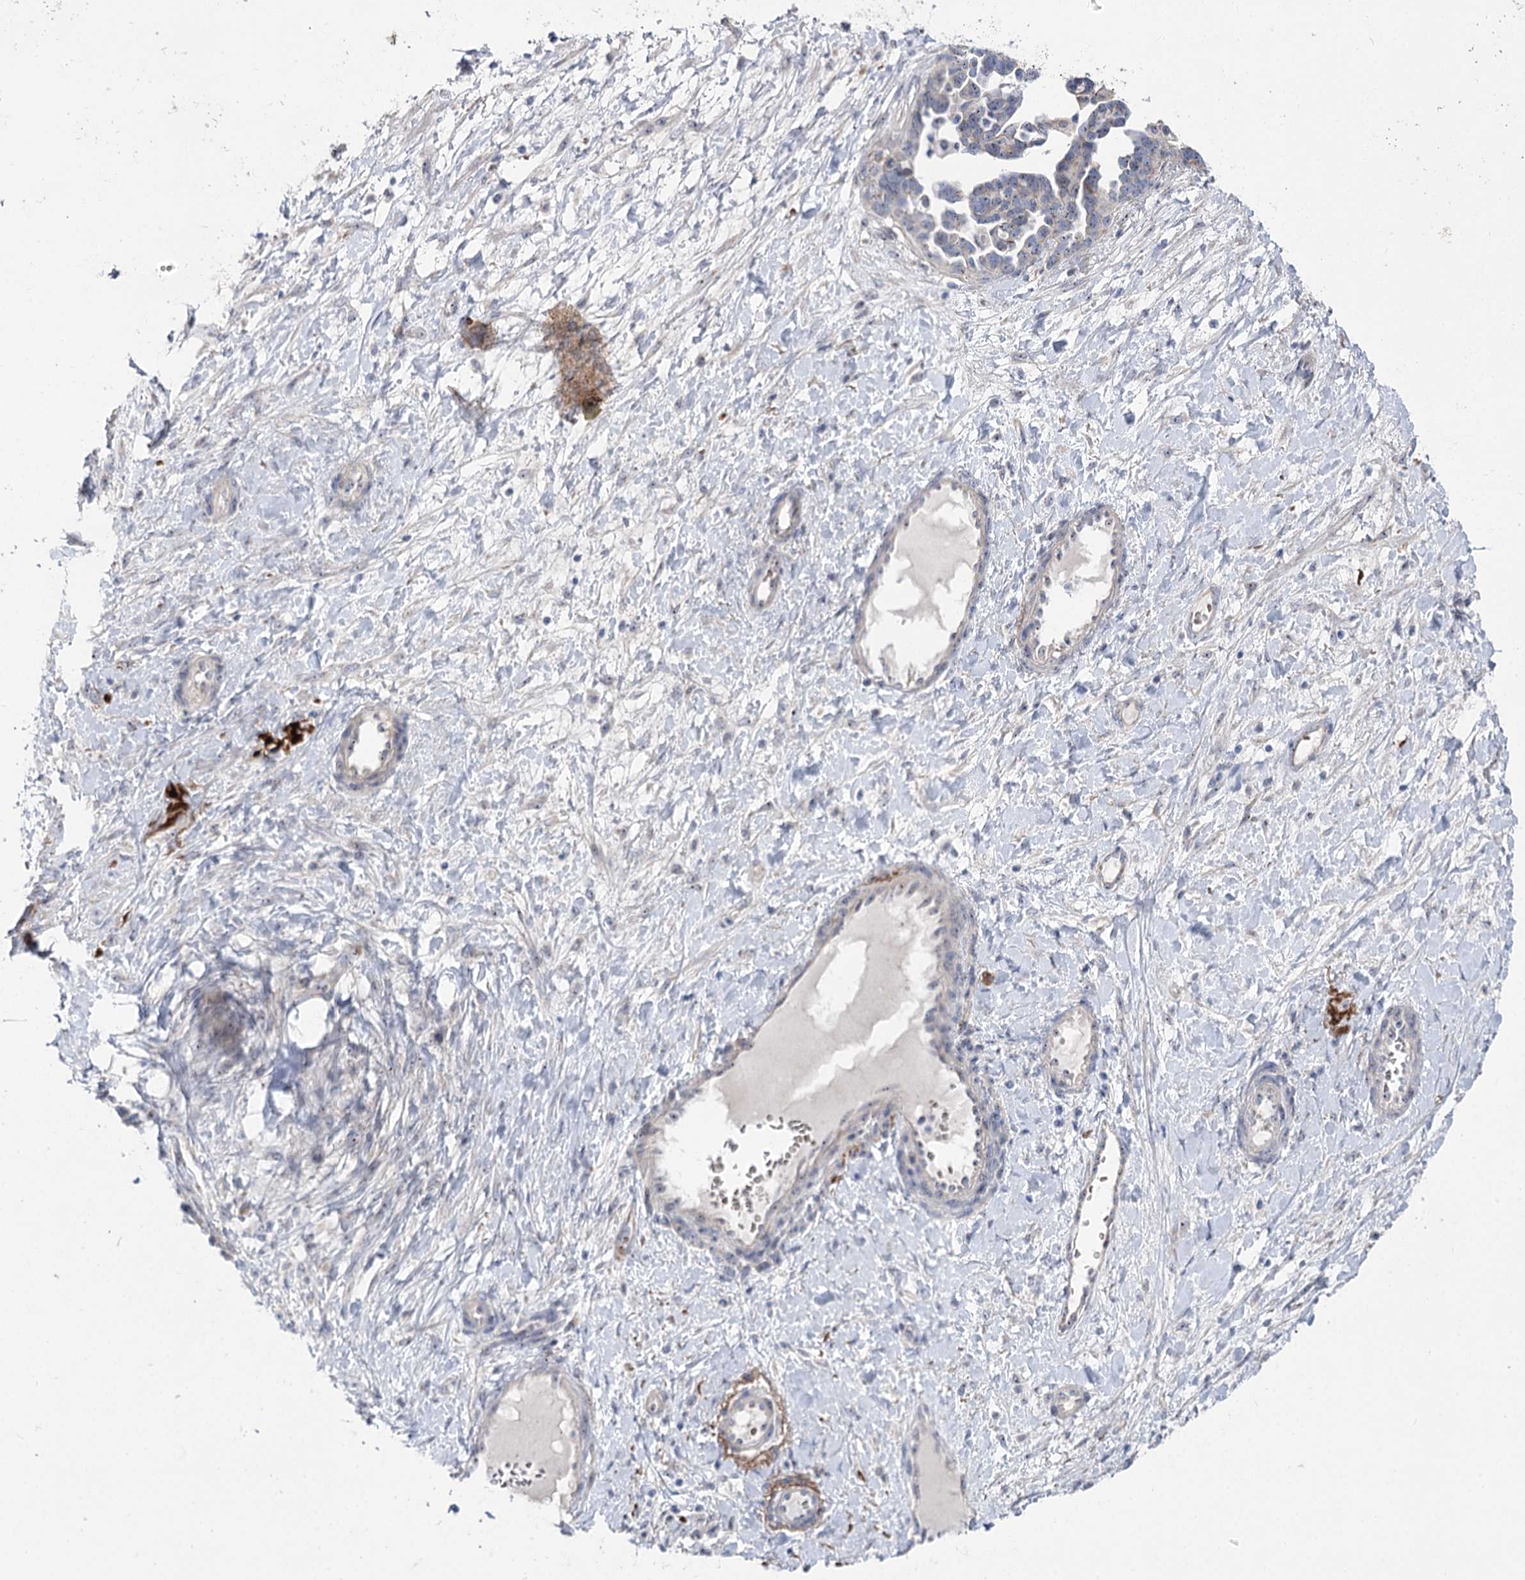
{"staining": {"intensity": "weak", "quantity": "<25%", "location": "cytoplasmic/membranous"}, "tissue": "ovarian cancer", "cell_type": "Tumor cells", "image_type": "cancer", "snomed": [{"axis": "morphology", "description": "Cystadenocarcinoma, serous, NOS"}, {"axis": "topography", "description": "Ovary"}], "caption": "Ovarian cancer (serous cystadenocarcinoma) stained for a protein using IHC shows no staining tumor cells.", "gene": "SUOX", "patient": {"sex": "female", "age": 54}}